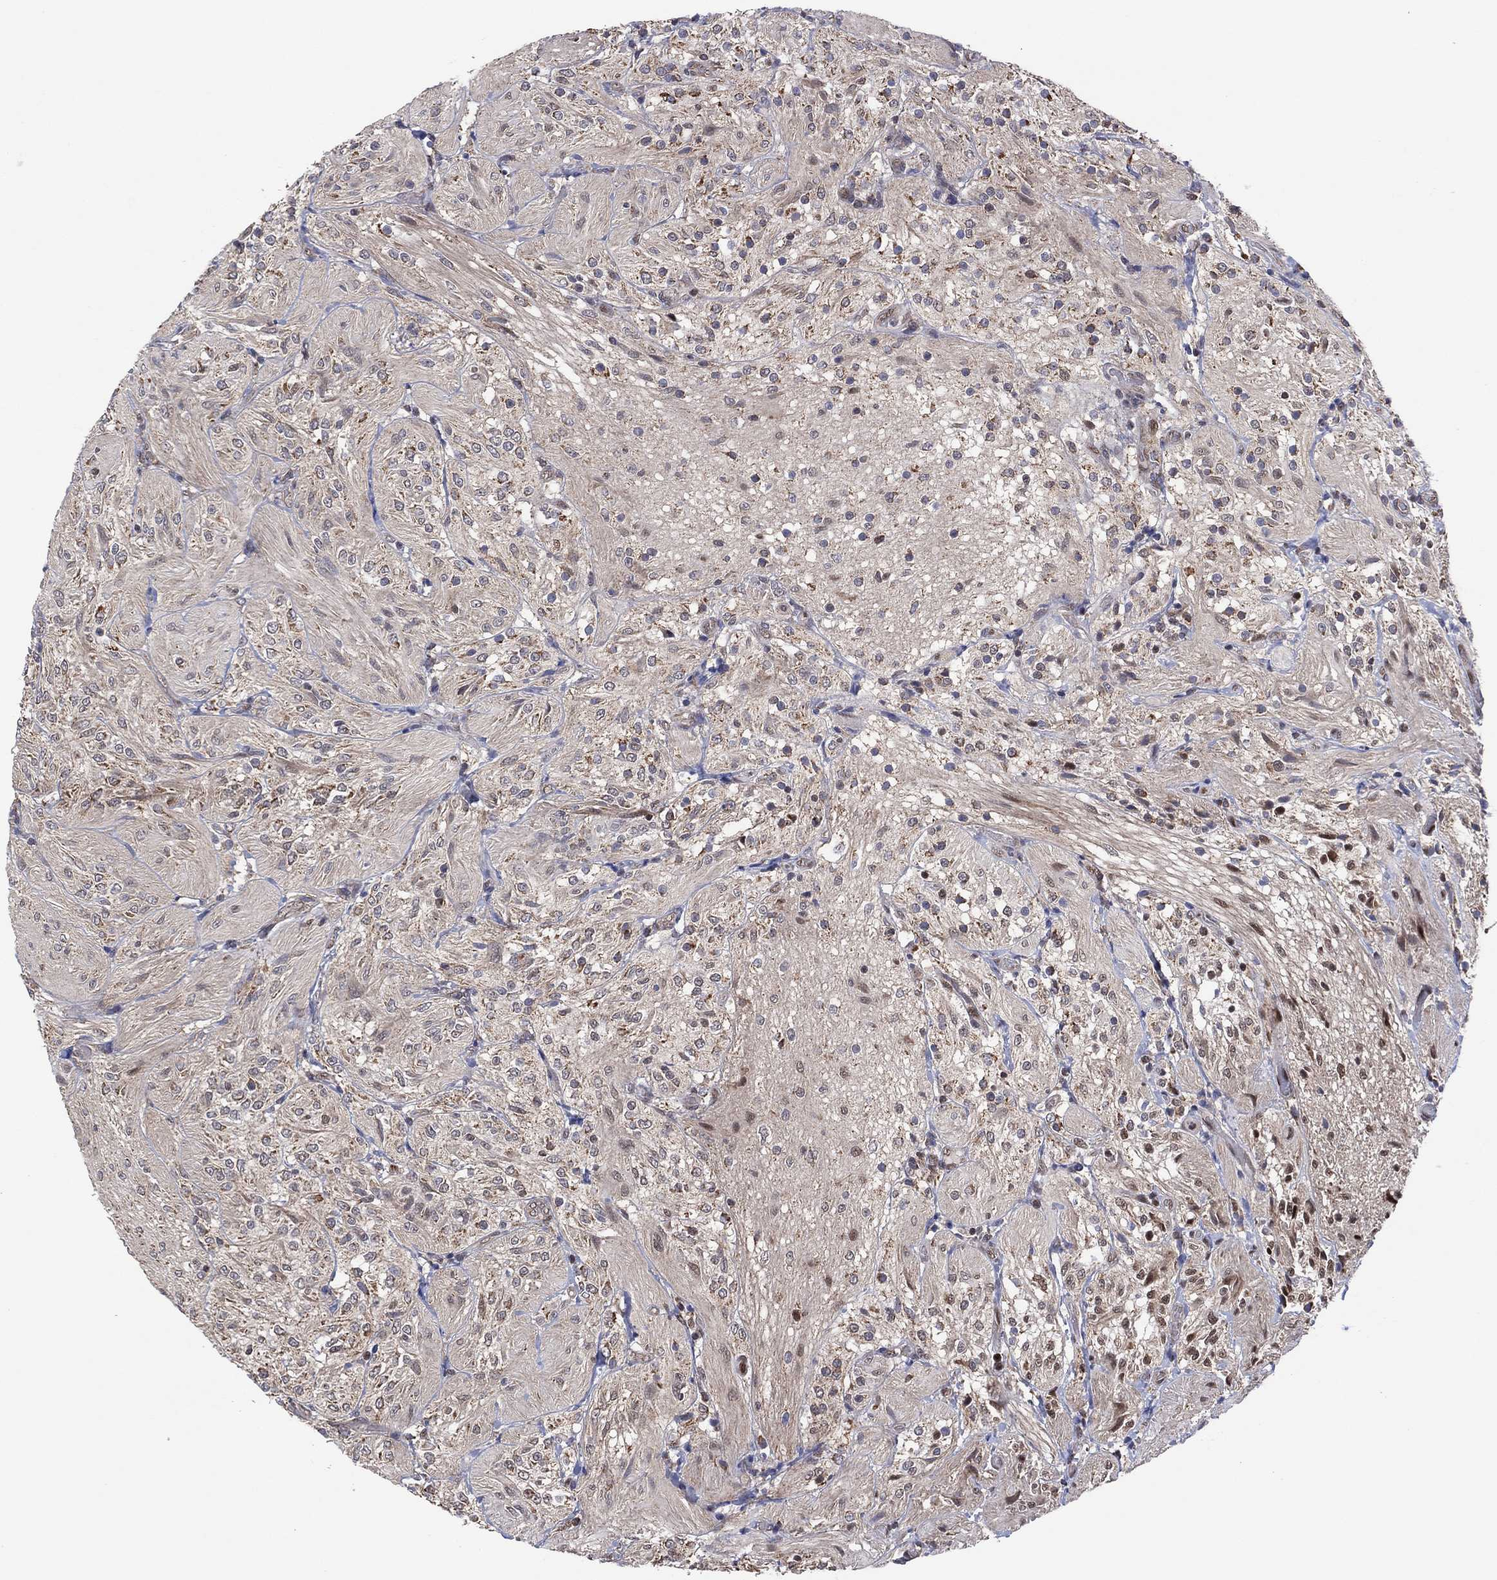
{"staining": {"intensity": "weak", "quantity": "<25%", "location": "nuclear"}, "tissue": "glioma", "cell_type": "Tumor cells", "image_type": "cancer", "snomed": [{"axis": "morphology", "description": "Glioma, malignant, Low grade"}, {"axis": "topography", "description": "Brain"}], "caption": "There is no significant positivity in tumor cells of malignant glioma (low-grade).", "gene": "PIDD1", "patient": {"sex": "male", "age": 3}}